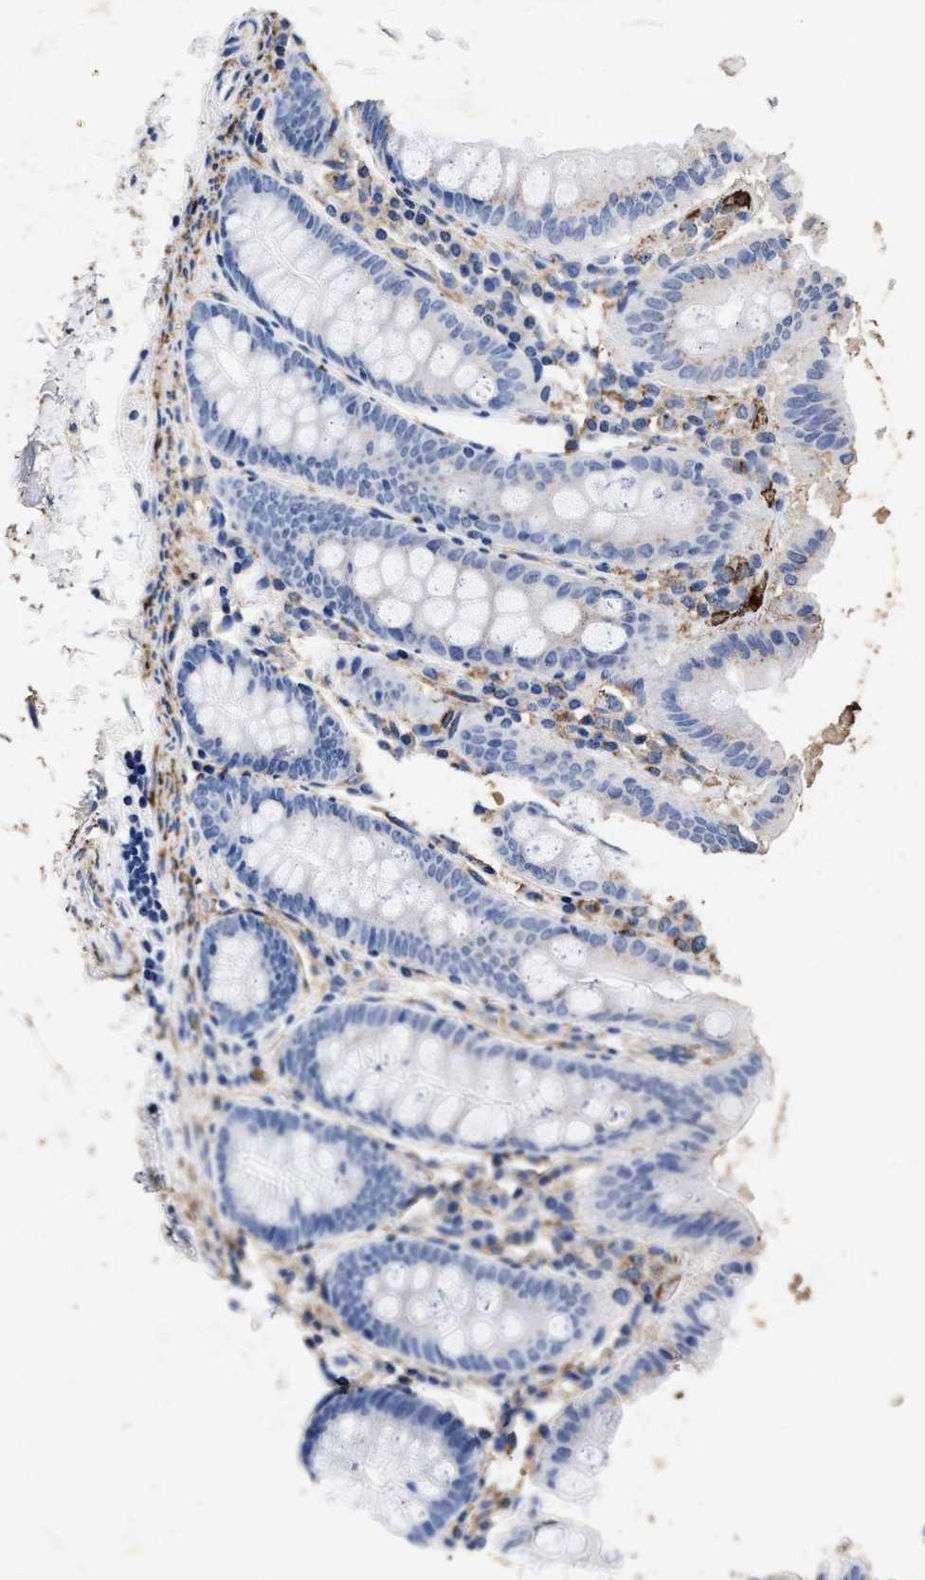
{"staining": {"intensity": "strong", "quantity": ">75%", "location": "cytoplasmic/membranous"}, "tissue": "colon", "cell_type": "Endothelial cells", "image_type": "normal", "snomed": [{"axis": "morphology", "description": "Normal tissue, NOS"}, {"axis": "topography", "description": "Colon"}], "caption": "High-power microscopy captured an immunohistochemistry (IHC) micrograph of benign colon, revealing strong cytoplasmic/membranous expression in approximately >75% of endothelial cells. The staining was performed using DAB, with brown indicating positive protein expression. Nuclei are stained blue with hematoxylin.", "gene": "LTB4R2", "patient": {"sex": "female", "age": 61}}